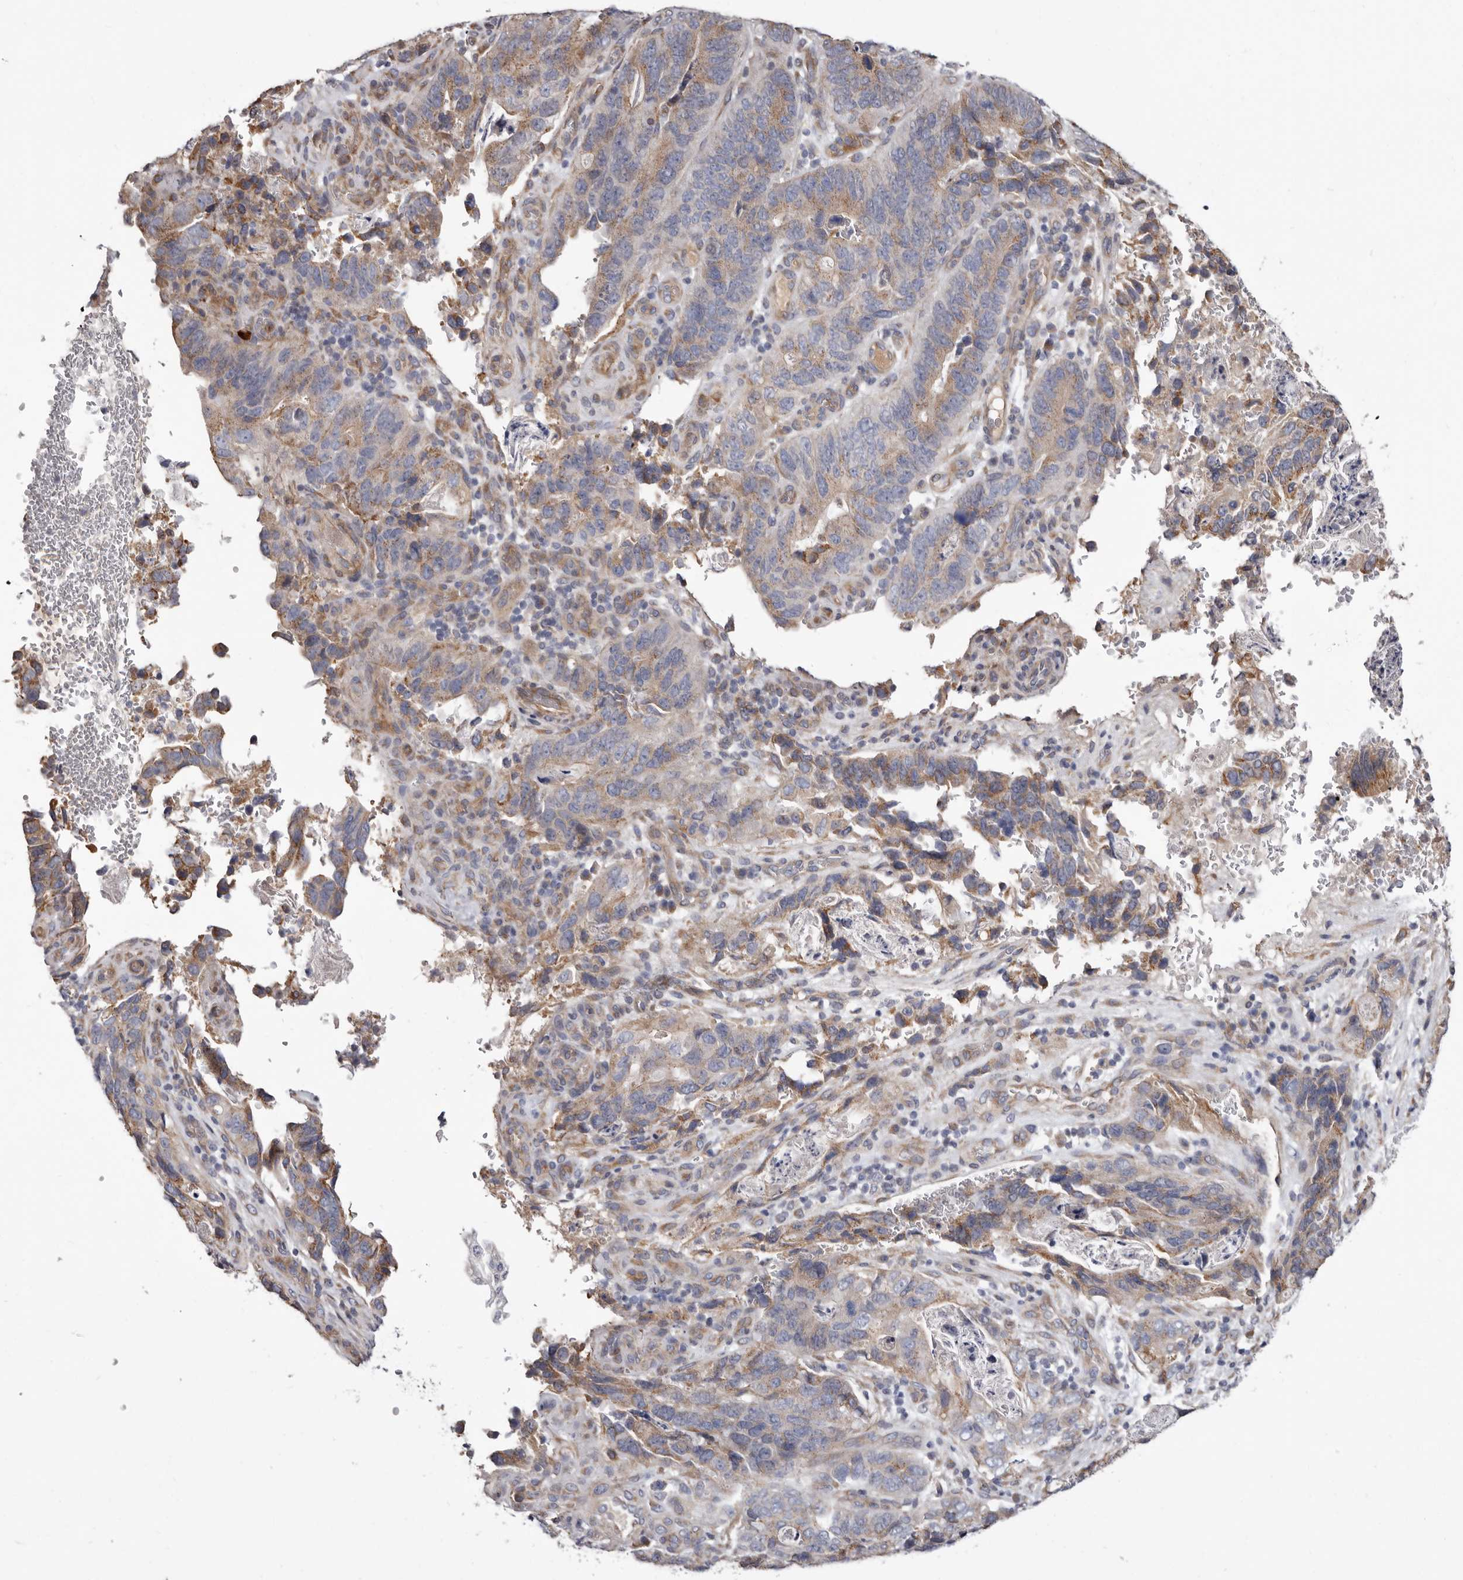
{"staining": {"intensity": "weak", "quantity": "25%-75%", "location": "cytoplasmic/membranous"}, "tissue": "stomach cancer", "cell_type": "Tumor cells", "image_type": "cancer", "snomed": [{"axis": "morphology", "description": "Normal tissue, NOS"}, {"axis": "morphology", "description": "Adenocarcinoma, NOS"}, {"axis": "topography", "description": "Stomach"}], "caption": "Adenocarcinoma (stomach) was stained to show a protein in brown. There is low levels of weak cytoplasmic/membranous positivity in approximately 25%-75% of tumor cells.", "gene": "ASIC5", "patient": {"sex": "female", "age": 89}}